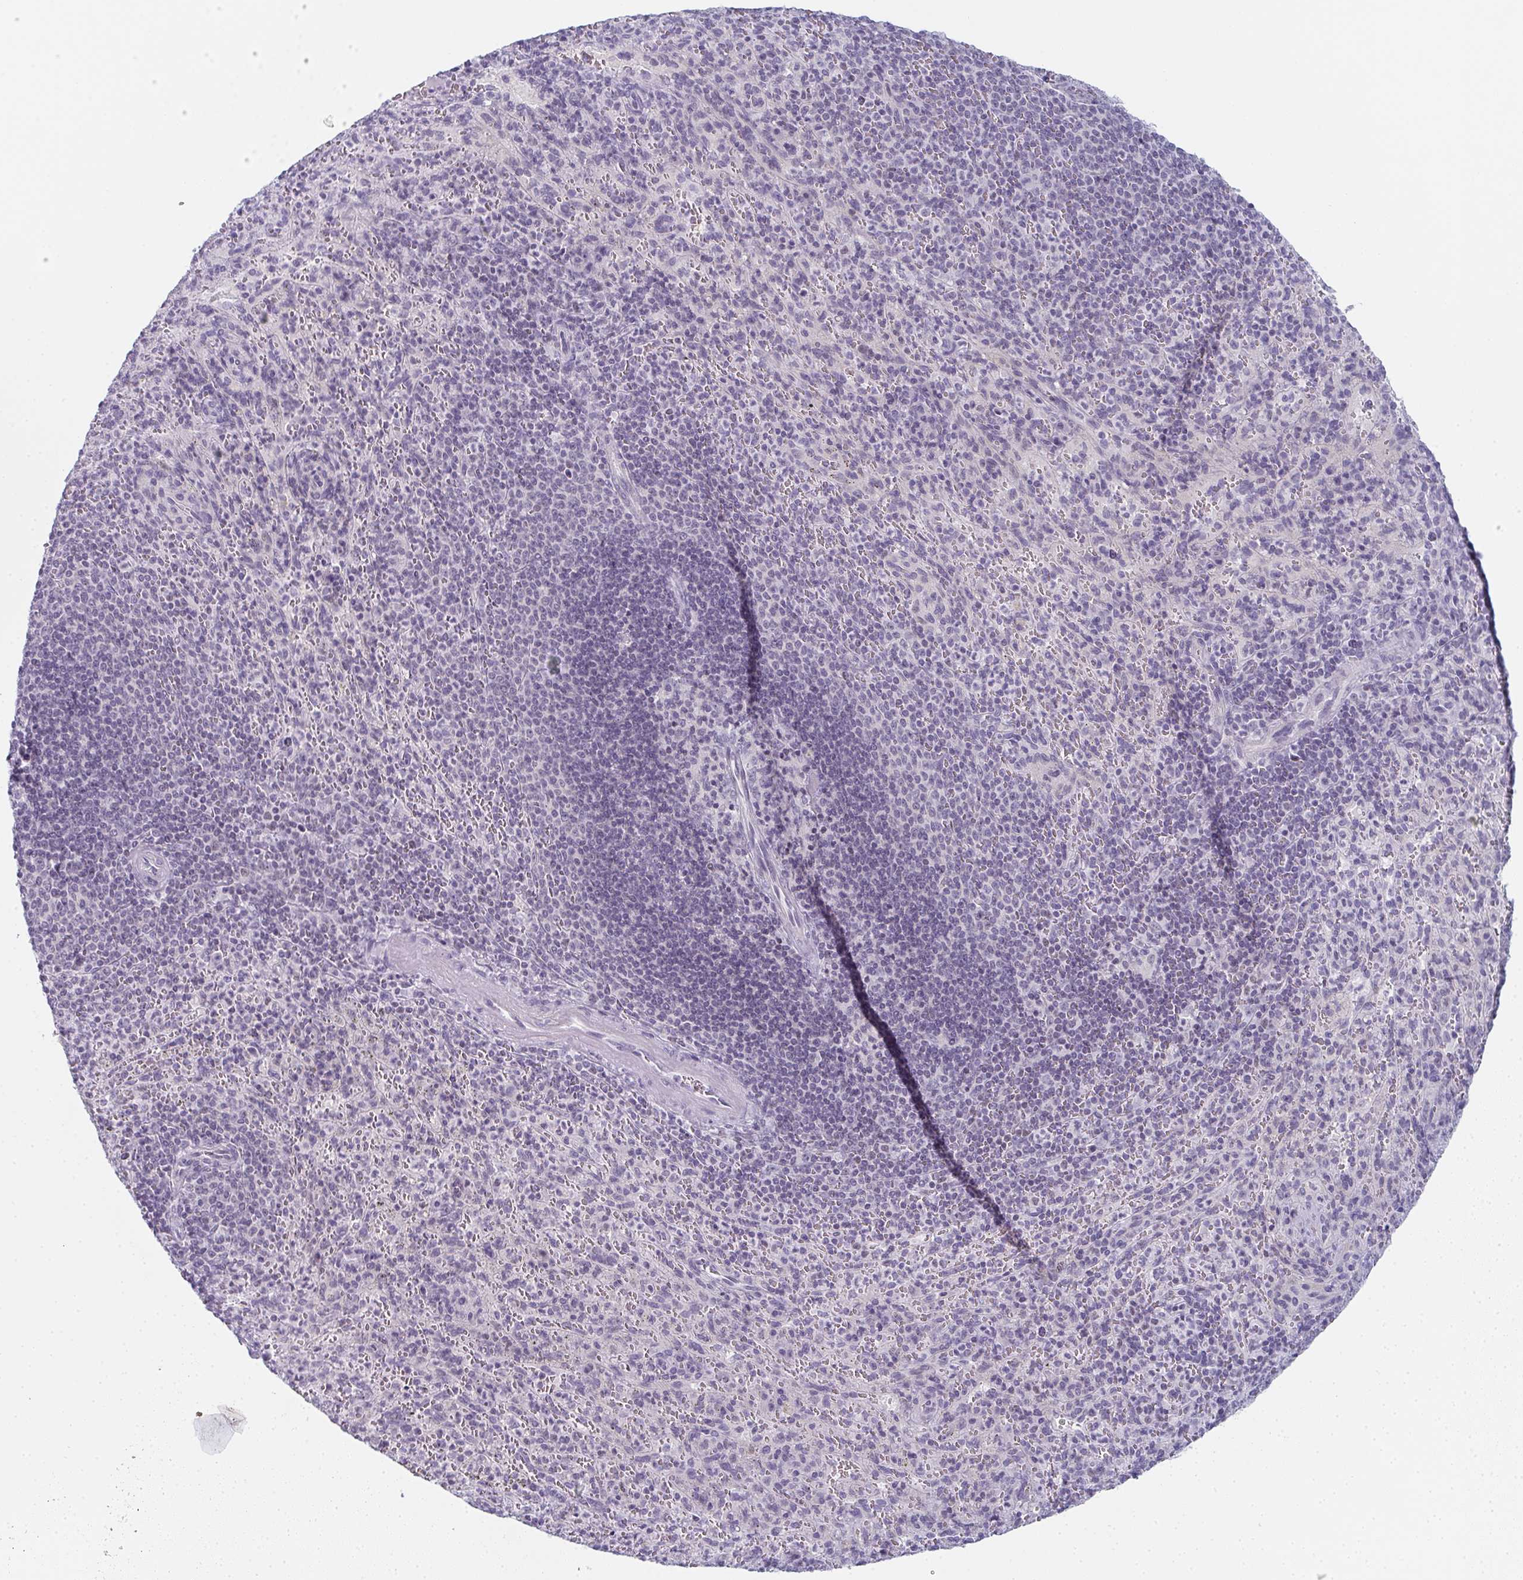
{"staining": {"intensity": "negative", "quantity": "none", "location": "none"}, "tissue": "spleen", "cell_type": "Cells in red pulp", "image_type": "normal", "snomed": [{"axis": "morphology", "description": "Normal tissue, NOS"}, {"axis": "topography", "description": "Spleen"}], "caption": "This photomicrograph is of normal spleen stained with immunohistochemistry to label a protein in brown with the nuclei are counter-stained blue. There is no expression in cells in red pulp.", "gene": "PYCR3", "patient": {"sex": "male", "age": 57}}